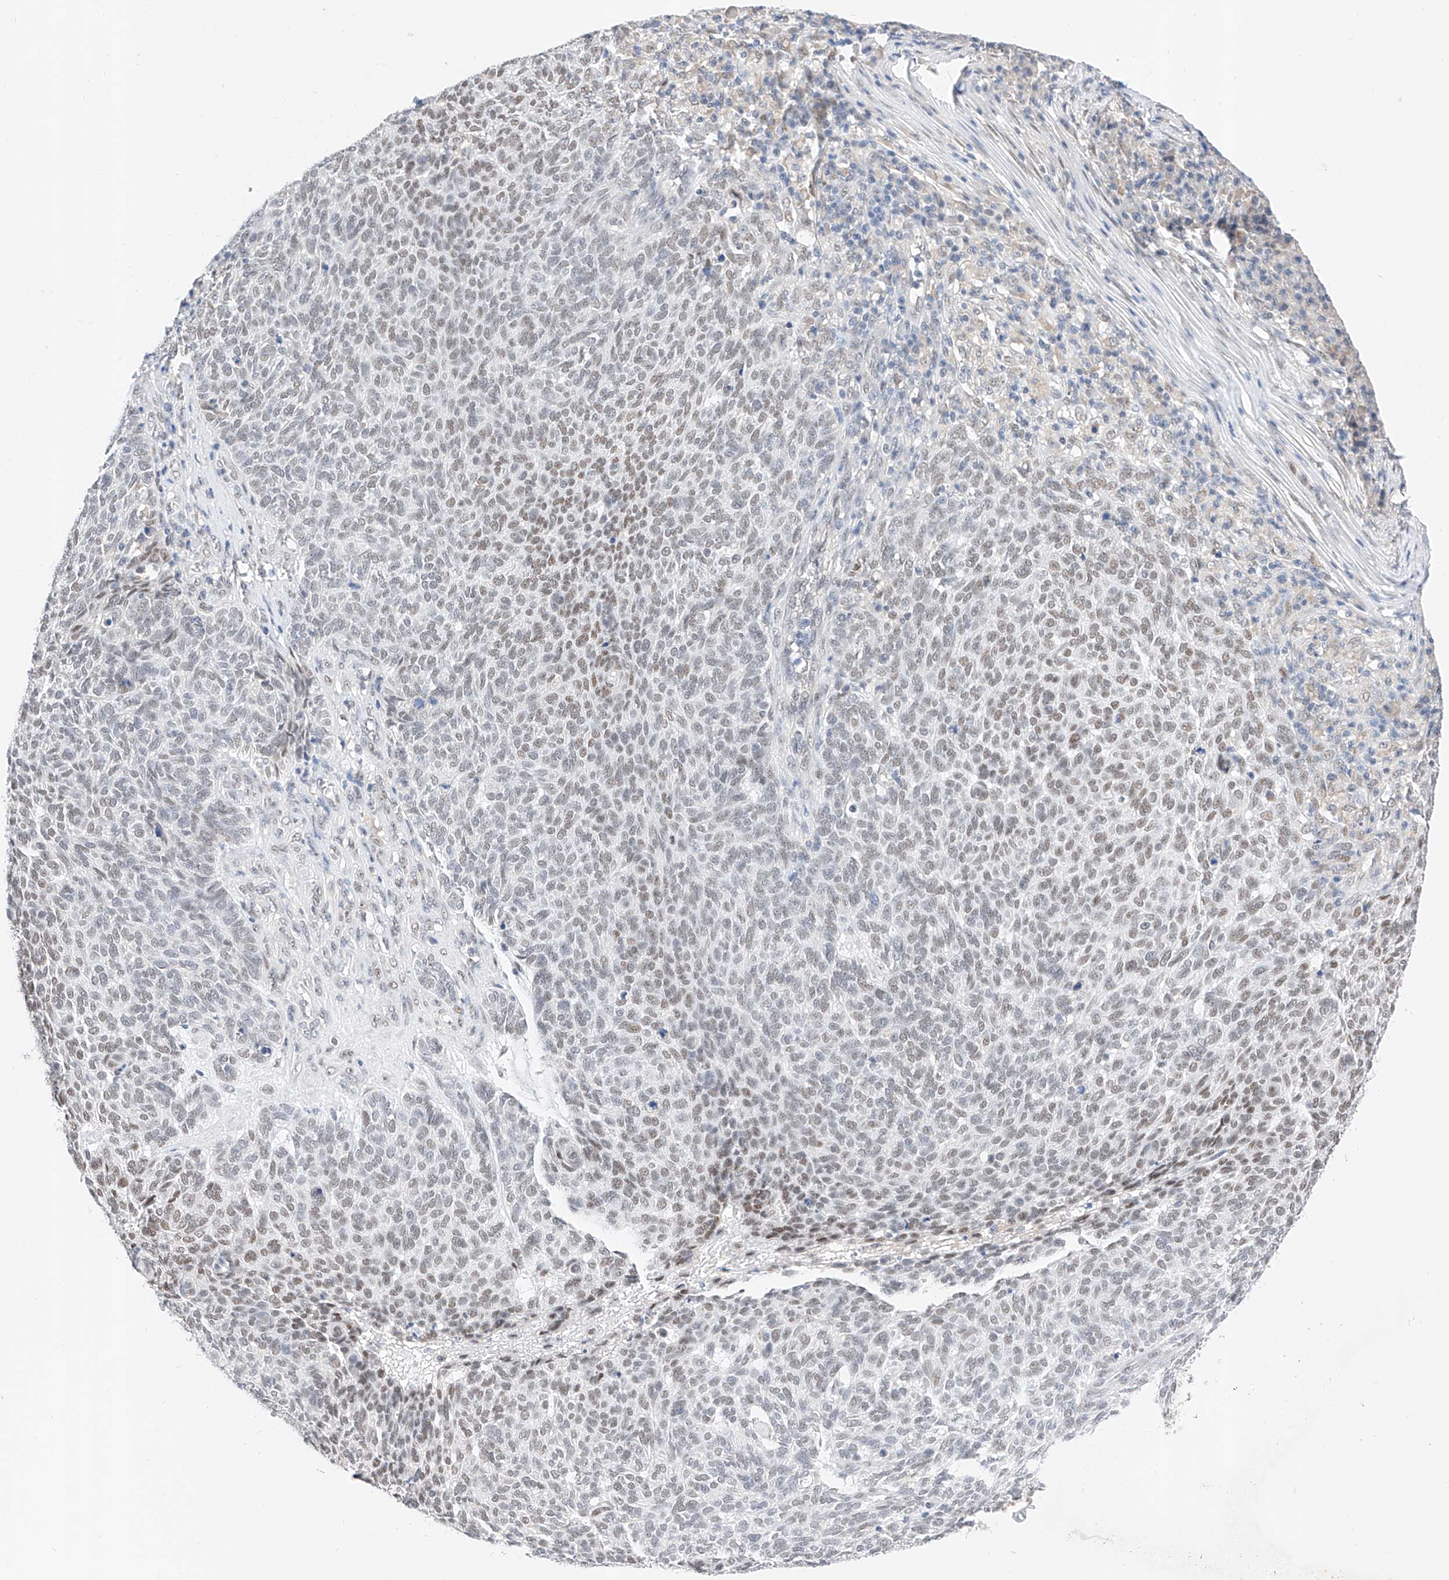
{"staining": {"intensity": "weak", "quantity": "25%-75%", "location": "nuclear"}, "tissue": "skin cancer", "cell_type": "Tumor cells", "image_type": "cancer", "snomed": [{"axis": "morphology", "description": "Squamous cell carcinoma, NOS"}, {"axis": "topography", "description": "Skin"}], "caption": "There is low levels of weak nuclear staining in tumor cells of skin cancer, as demonstrated by immunohistochemical staining (brown color).", "gene": "KCNJ1", "patient": {"sex": "female", "age": 90}}